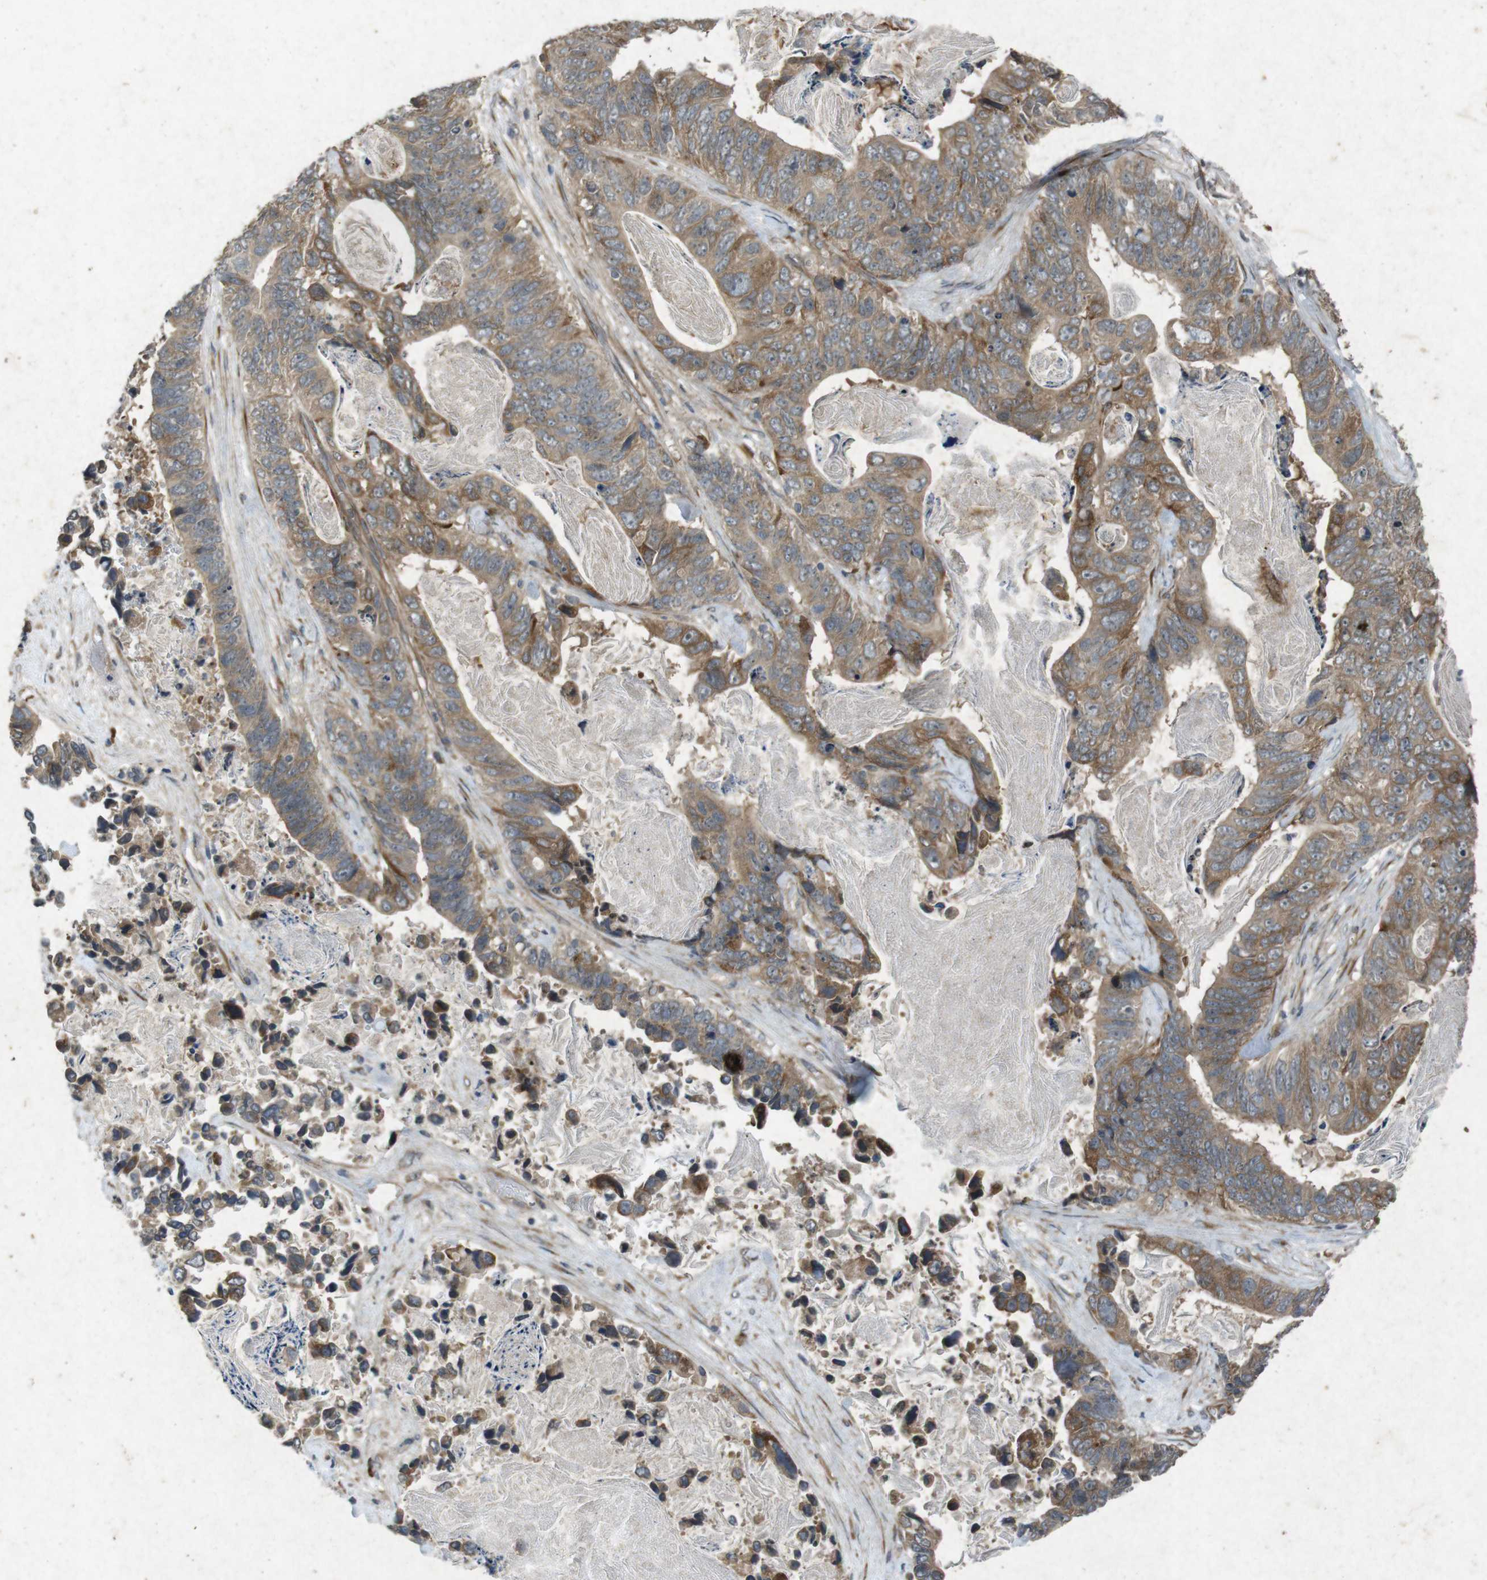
{"staining": {"intensity": "moderate", "quantity": ">75%", "location": "cytoplasmic/membranous"}, "tissue": "stomach cancer", "cell_type": "Tumor cells", "image_type": "cancer", "snomed": [{"axis": "morphology", "description": "Adenocarcinoma, NOS"}, {"axis": "topography", "description": "Stomach"}], "caption": "Stomach adenocarcinoma was stained to show a protein in brown. There is medium levels of moderate cytoplasmic/membranous staining in about >75% of tumor cells.", "gene": "FLCN", "patient": {"sex": "female", "age": 89}}